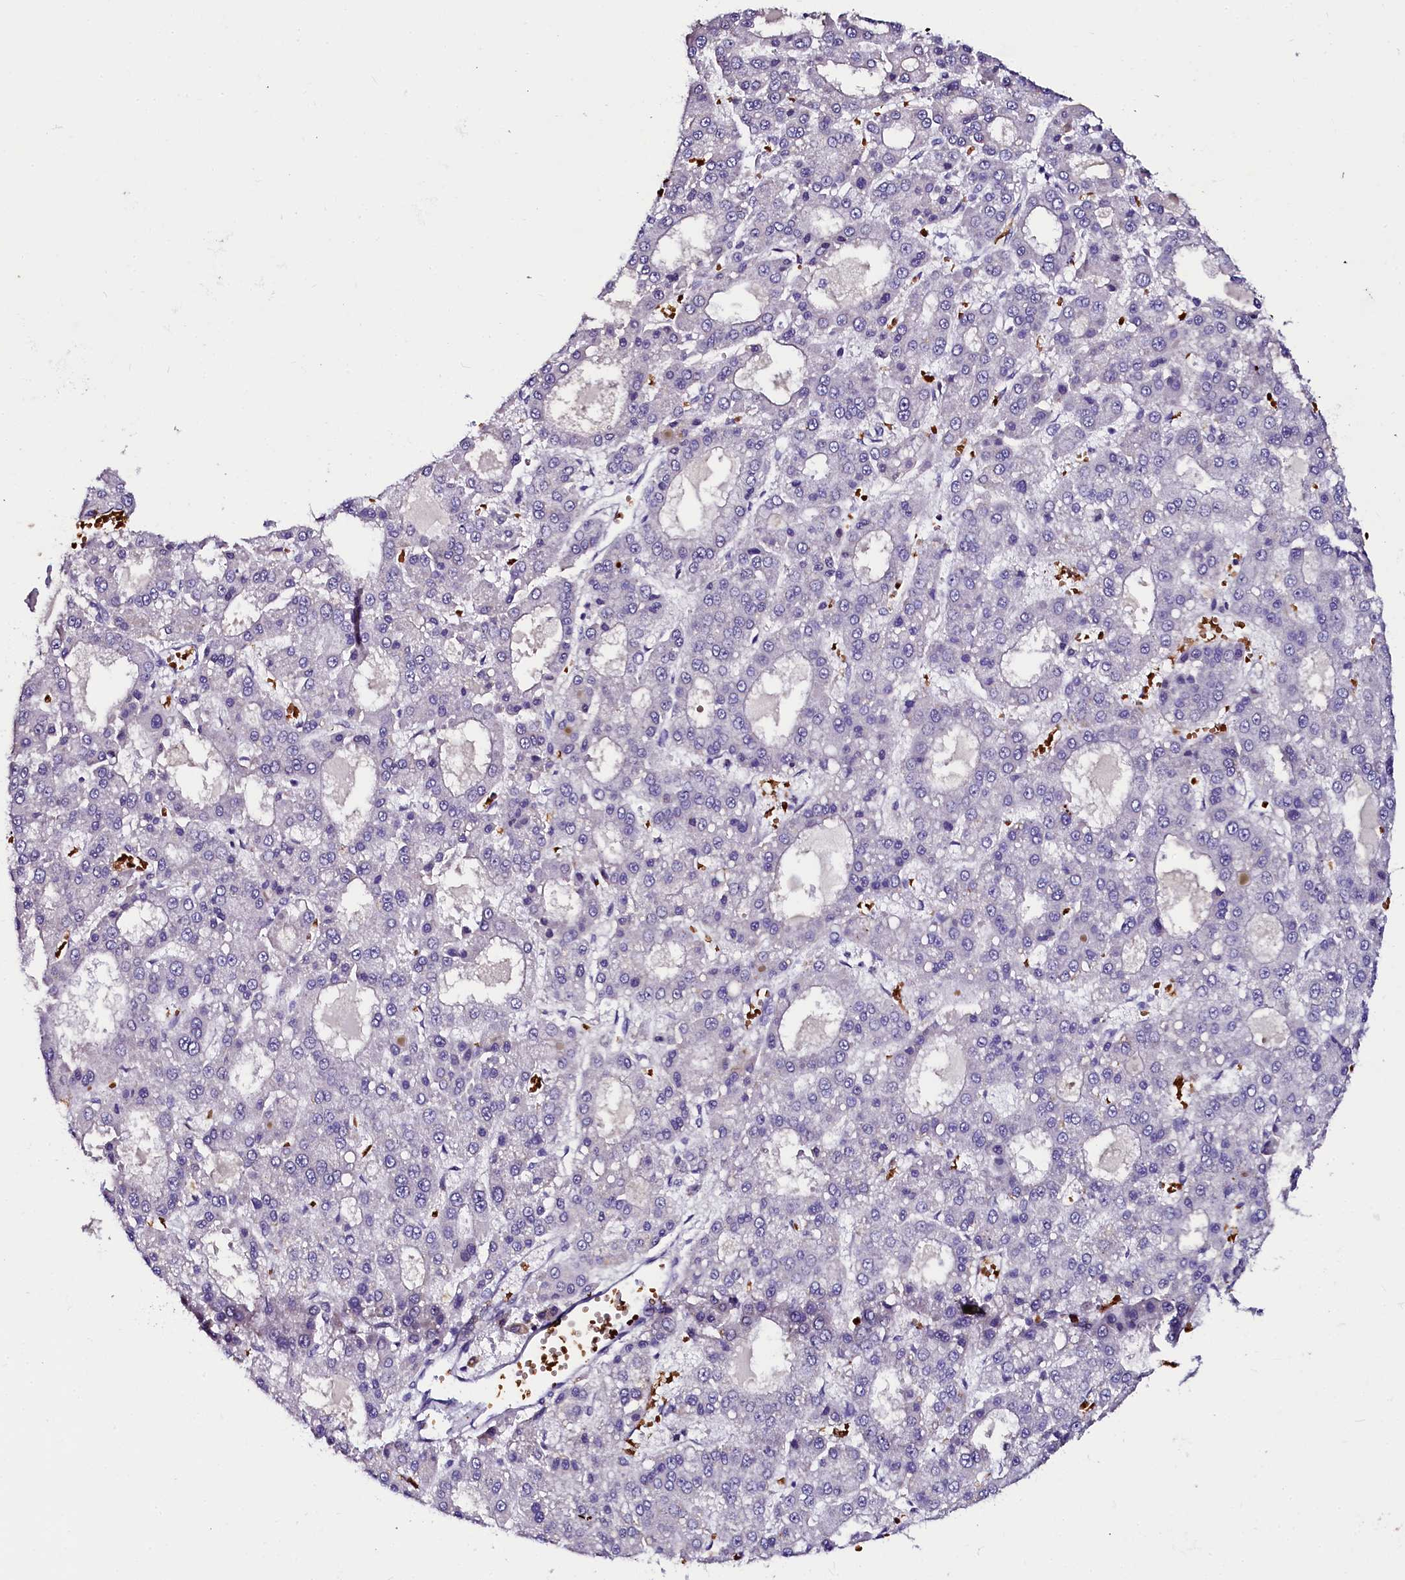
{"staining": {"intensity": "negative", "quantity": "none", "location": "none"}, "tissue": "liver cancer", "cell_type": "Tumor cells", "image_type": "cancer", "snomed": [{"axis": "morphology", "description": "Carcinoma, Hepatocellular, NOS"}, {"axis": "topography", "description": "Liver"}], "caption": "A high-resolution micrograph shows immunohistochemistry (IHC) staining of hepatocellular carcinoma (liver), which displays no significant staining in tumor cells.", "gene": "CTDSPL2", "patient": {"sex": "male", "age": 70}}